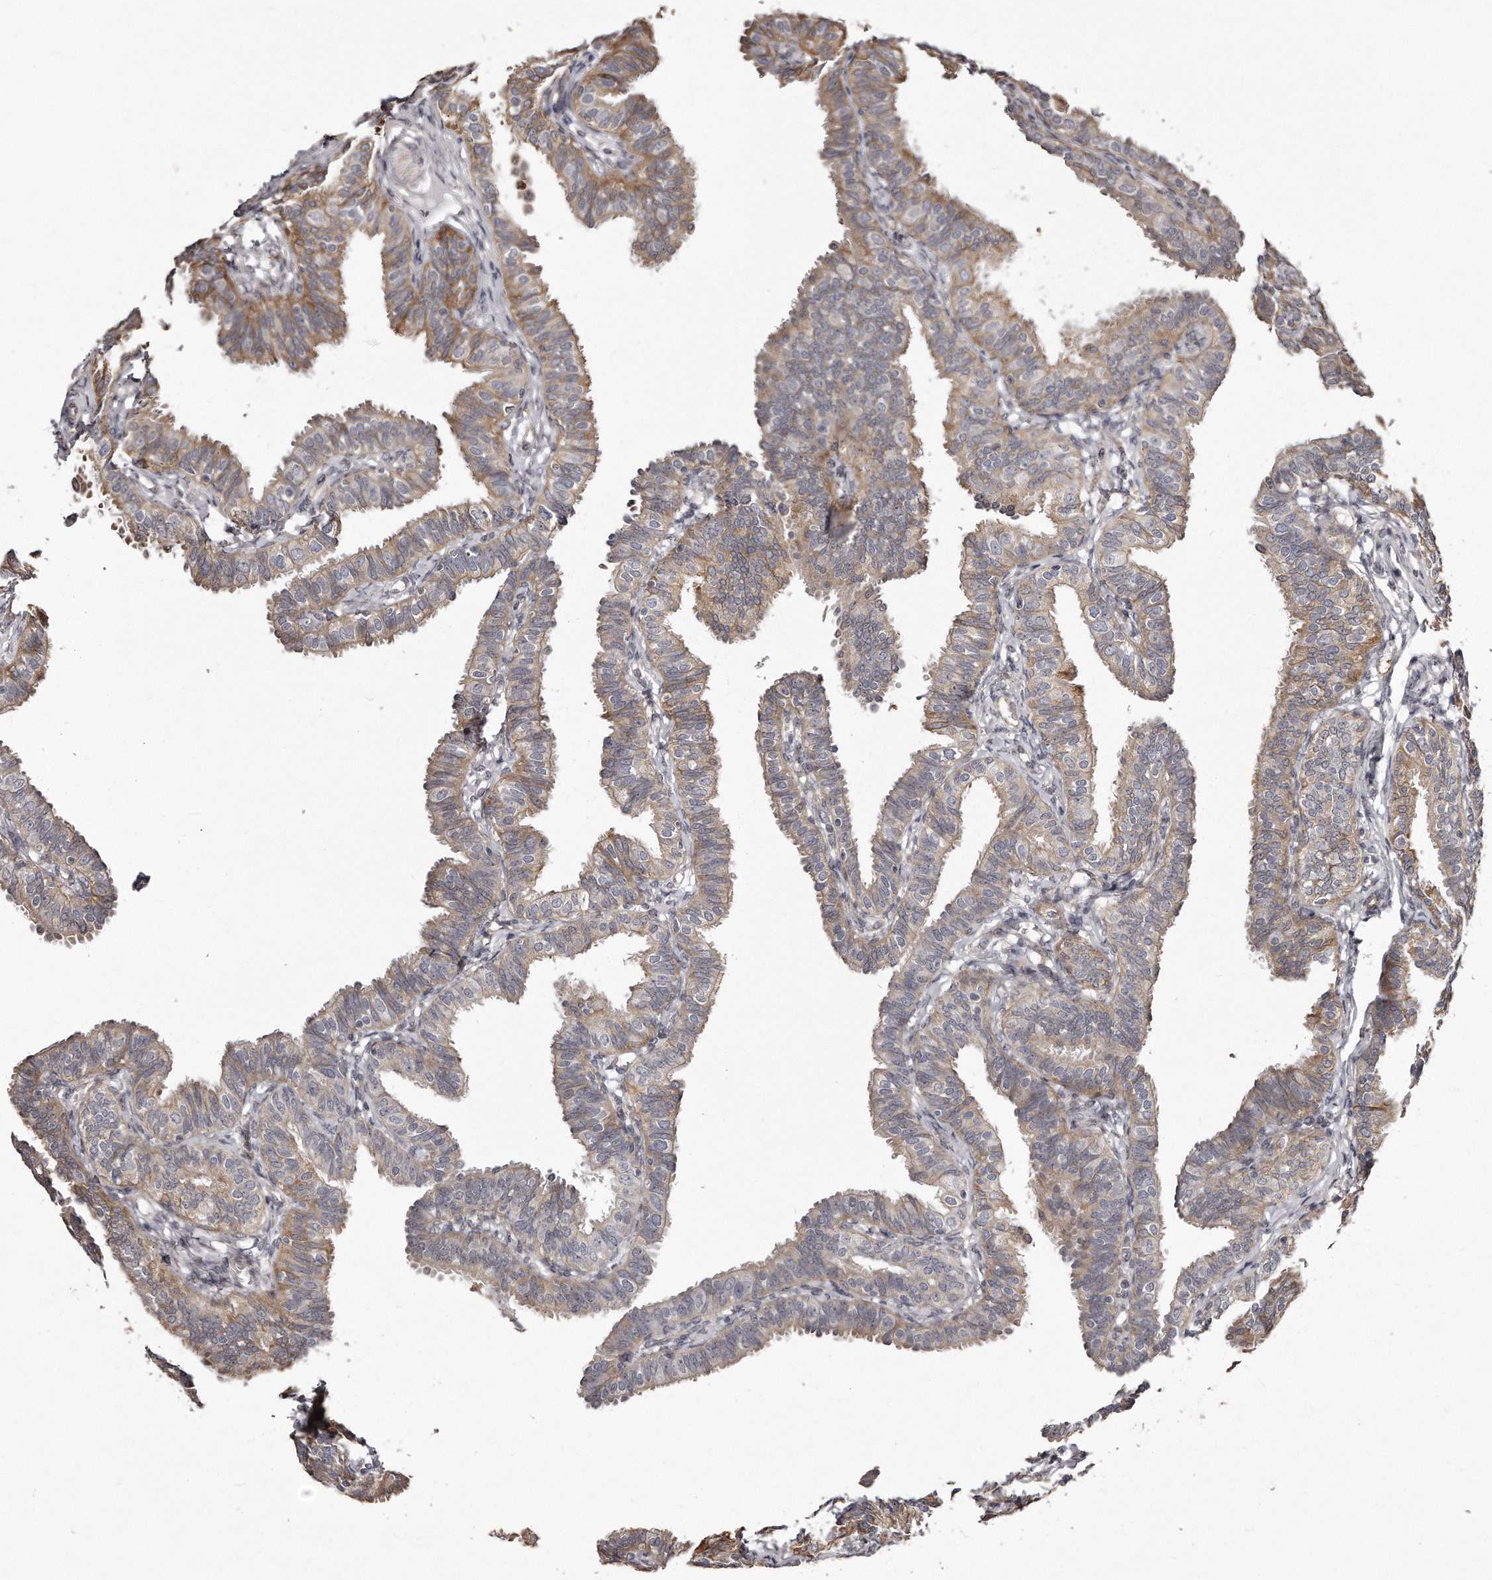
{"staining": {"intensity": "weak", "quantity": "25%-75%", "location": "cytoplasmic/membranous"}, "tissue": "fallopian tube", "cell_type": "Glandular cells", "image_type": "normal", "snomed": [{"axis": "morphology", "description": "Normal tissue, NOS"}, {"axis": "topography", "description": "Fallopian tube"}], "caption": "Immunohistochemical staining of normal human fallopian tube reveals weak cytoplasmic/membranous protein positivity in approximately 25%-75% of glandular cells.", "gene": "TRAPPC14", "patient": {"sex": "female", "age": 35}}